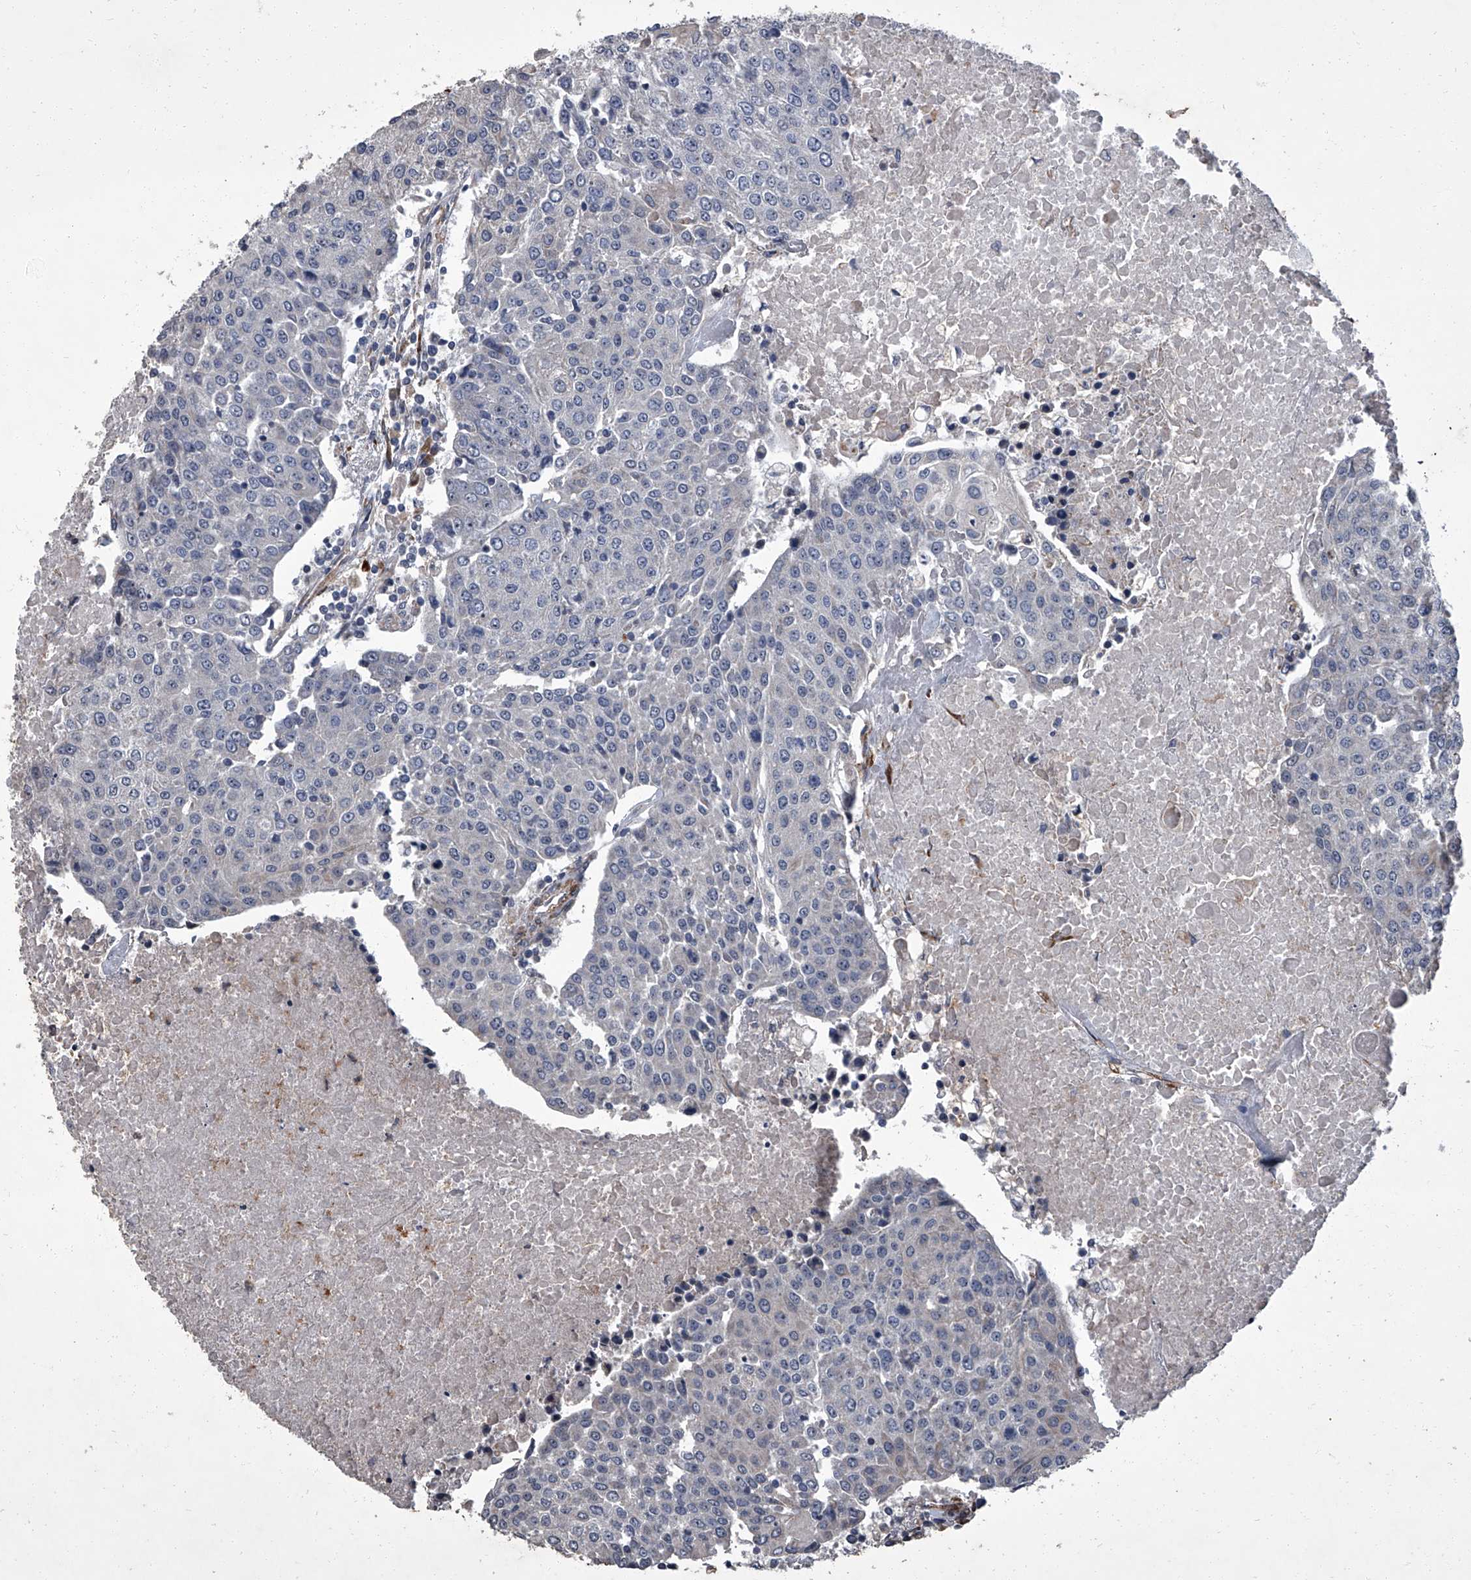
{"staining": {"intensity": "negative", "quantity": "none", "location": "none"}, "tissue": "urothelial cancer", "cell_type": "Tumor cells", "image_type": "cancer", "snomed": [{"axis": "morphology", "description": "Urothelial carcinoma, High grade"}, {"axis": "topography", "description": "Urinary bladder"}], "caption": "Tumor cells show no significant protein staining in urothelial carcinoma (high-grade). Nuclei are stained in blue.", "gene": "SIRT4", "patient": {"sex": "female", "age": 85}}